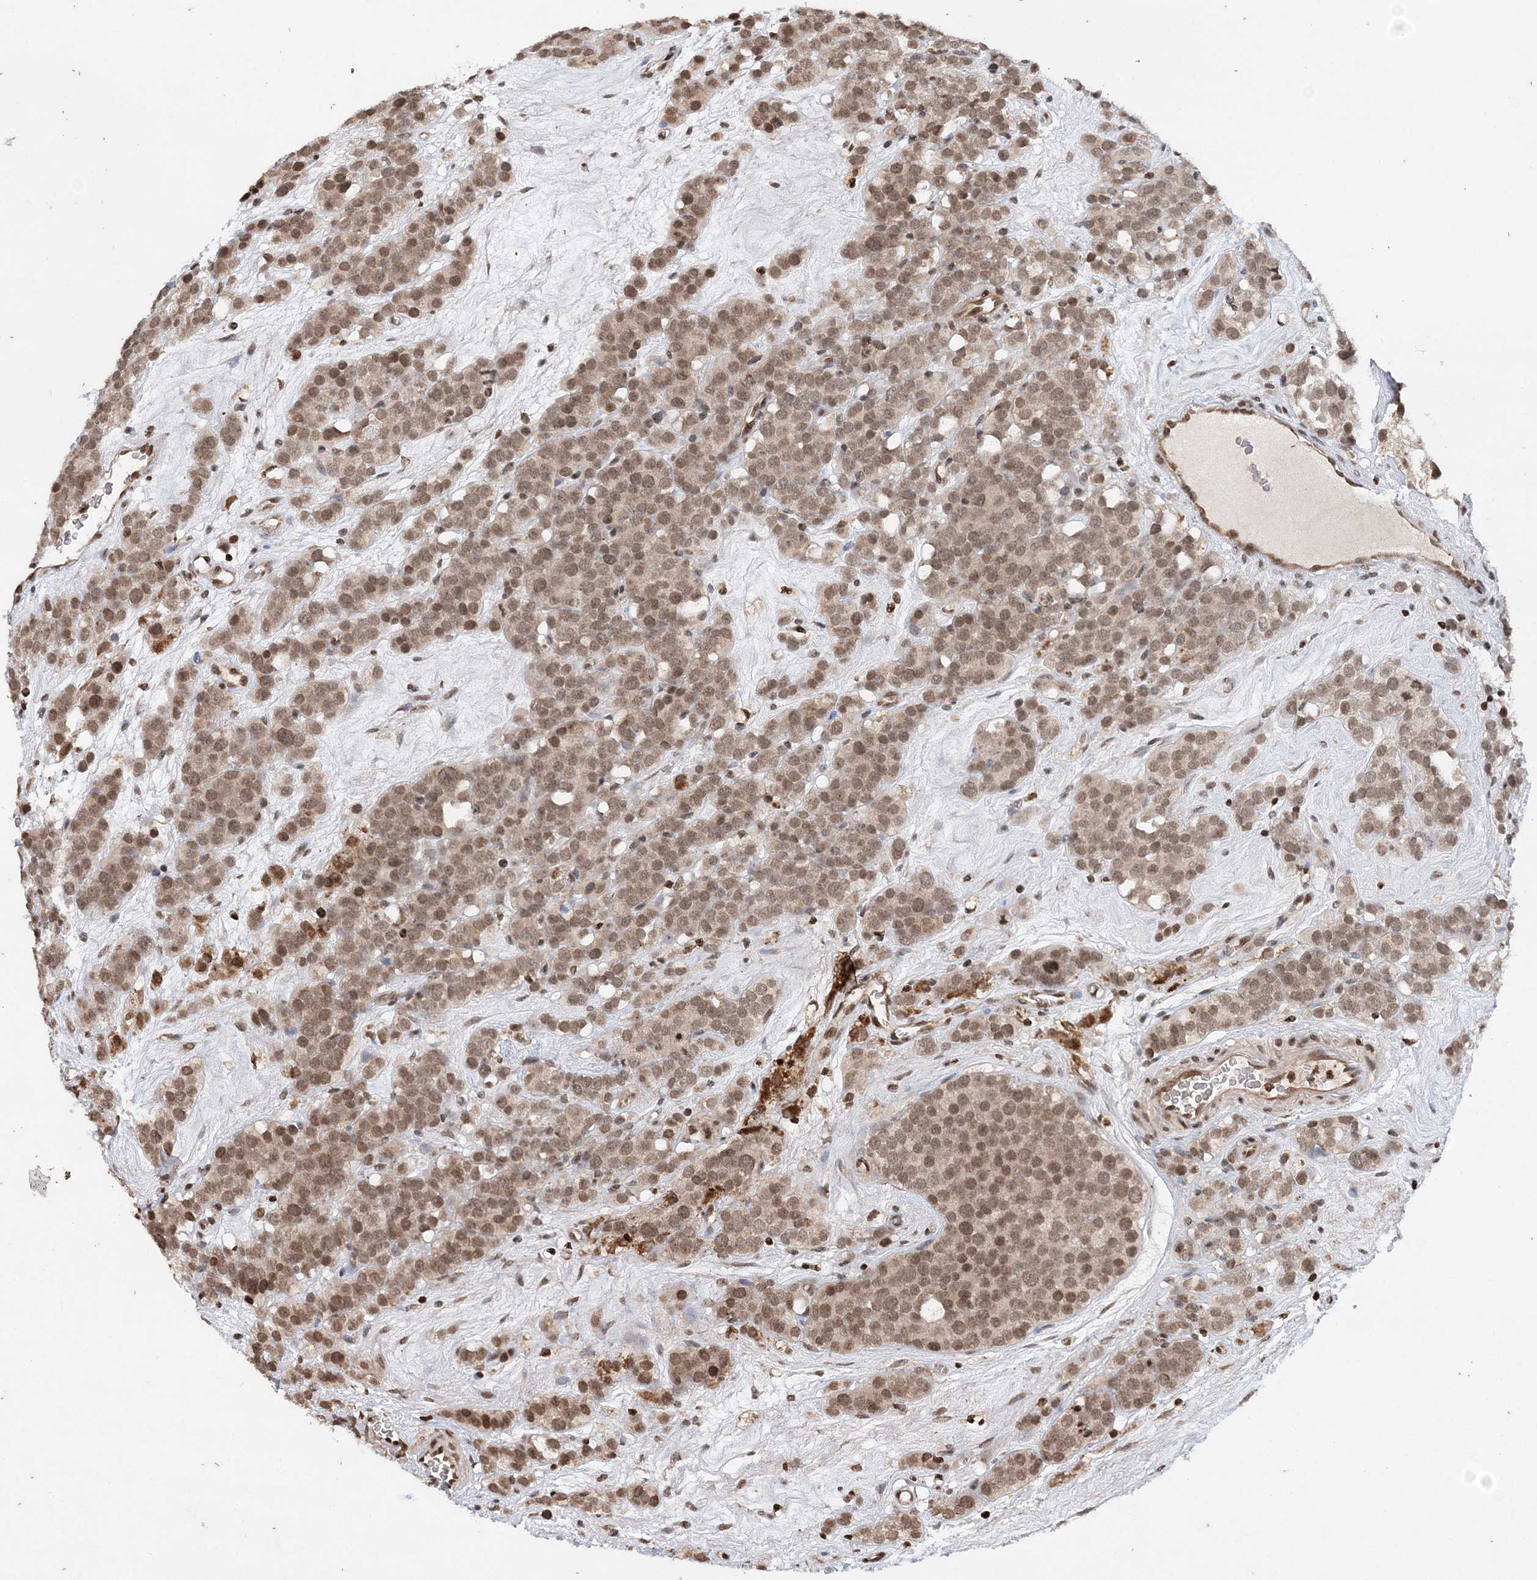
{"staining": {"intensity": "moderate", "quantity": ">75%", "location": "nuclear"}, "tissue": "testis cancer", "cell_type": "Tumor cells", "image_type": "cancer", "snomed": [{"axis": "morphology", "description": "Seminoma, NOS"}, {"axis": "topography", "description": "Testis"}], "caption": "Brown immunohistochemical staining in human testis cancer (seminoma) shows moderate nuclear staining in about >75% of tumor cells.", "gene": "NEDD9", "patient": {"sex": "male", "age": 71}}